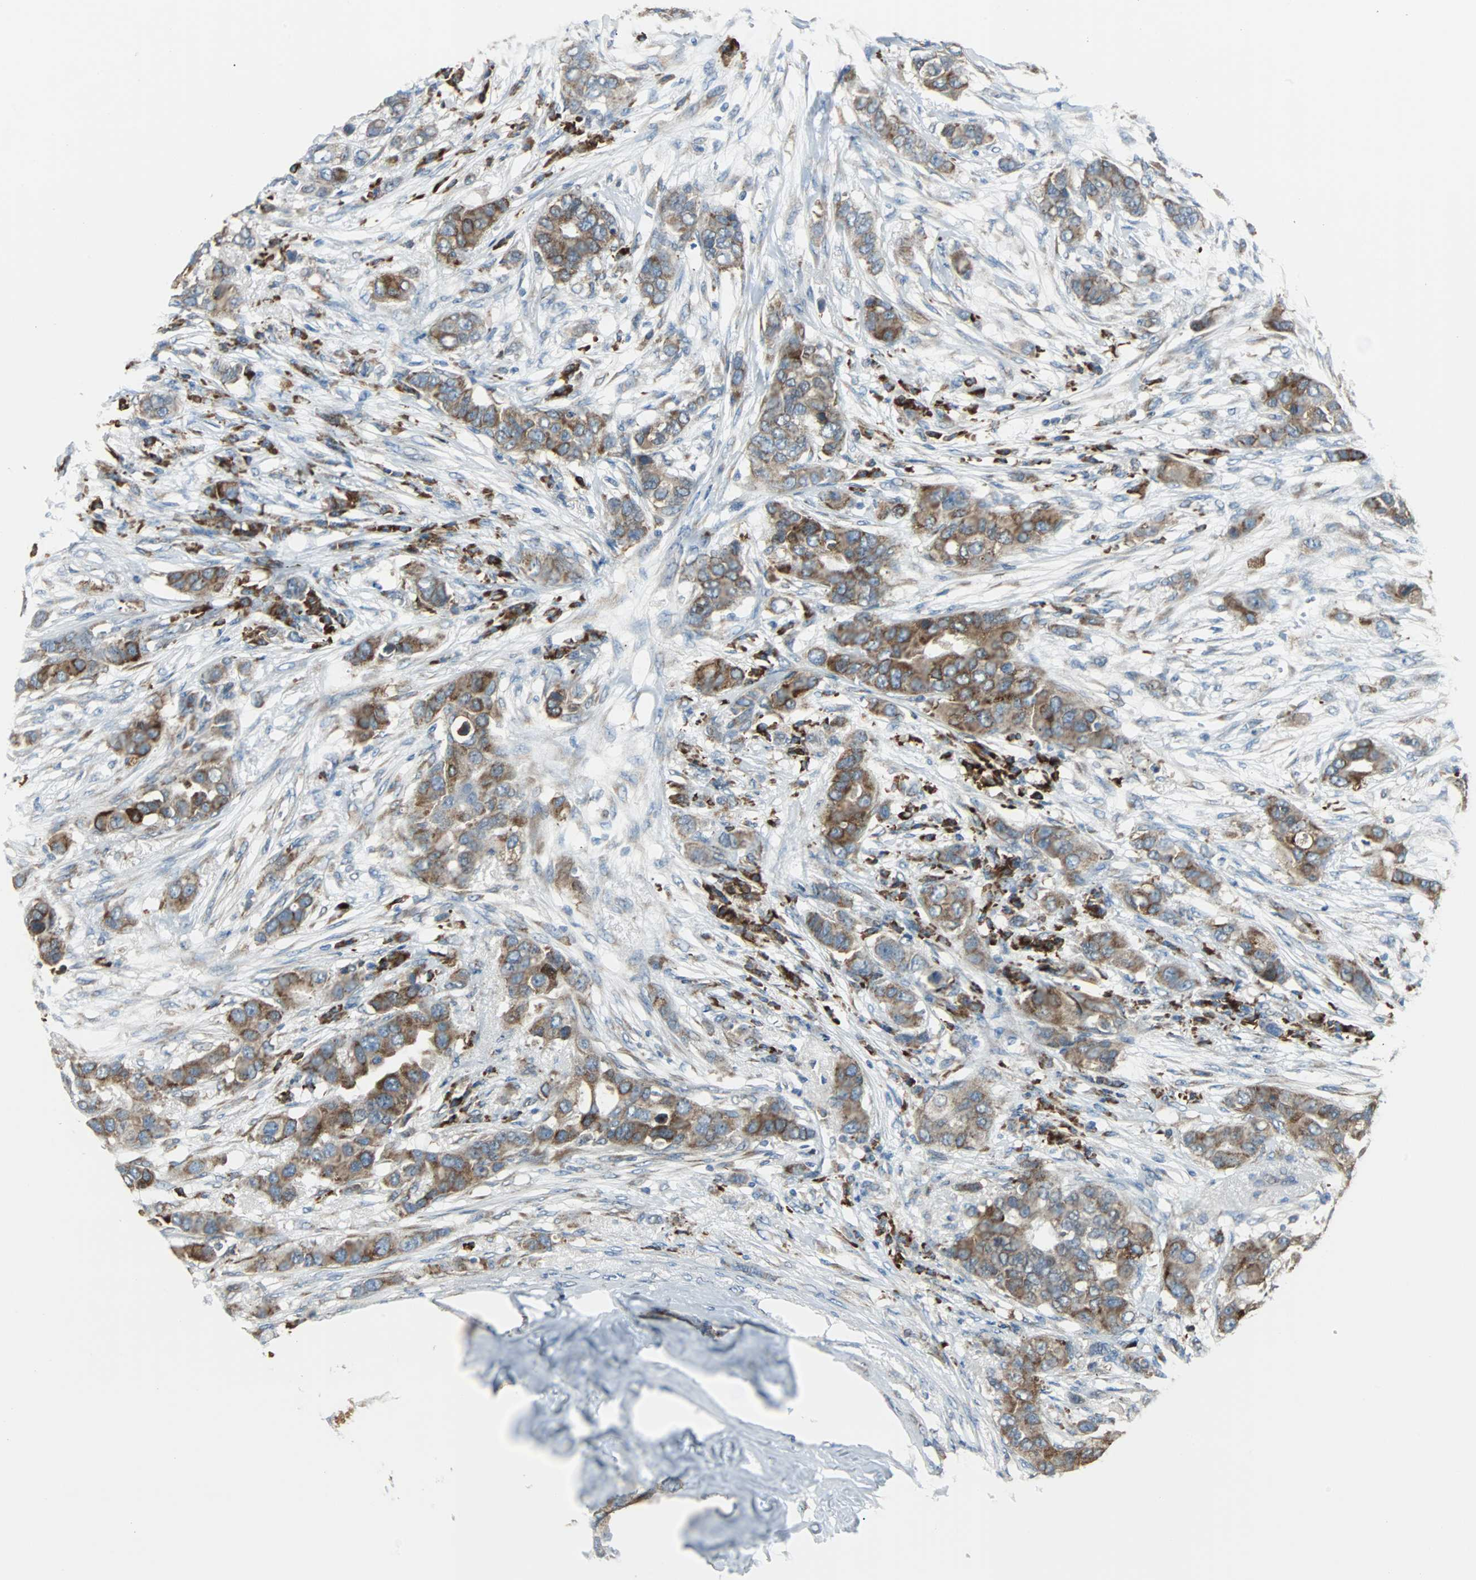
{"staining": {"intensity": "moderate", "quantity": ">75%", "location": "cytoplasmic/membranous"}, "tissue": "breast cancer", "cell_type": "Tumor cells", "image_type": "cancer", "snomed": [{"axis": "morphology", "description": "Duct carcinoma"}, {"axis": "topography", "description": "Breast"}], "caption": "DAB immunohistochemical staining of breast cancer exhibits moderate cytoplasmic/membranous protein expression in approximately >75% of tumor cells. (Stains: DAB in brown, nuclei in blue, Microscopy: brightfield microscopy at high magnification).", "gene": "PDIA4", "patient": {"sex": "female", "age": 50}}